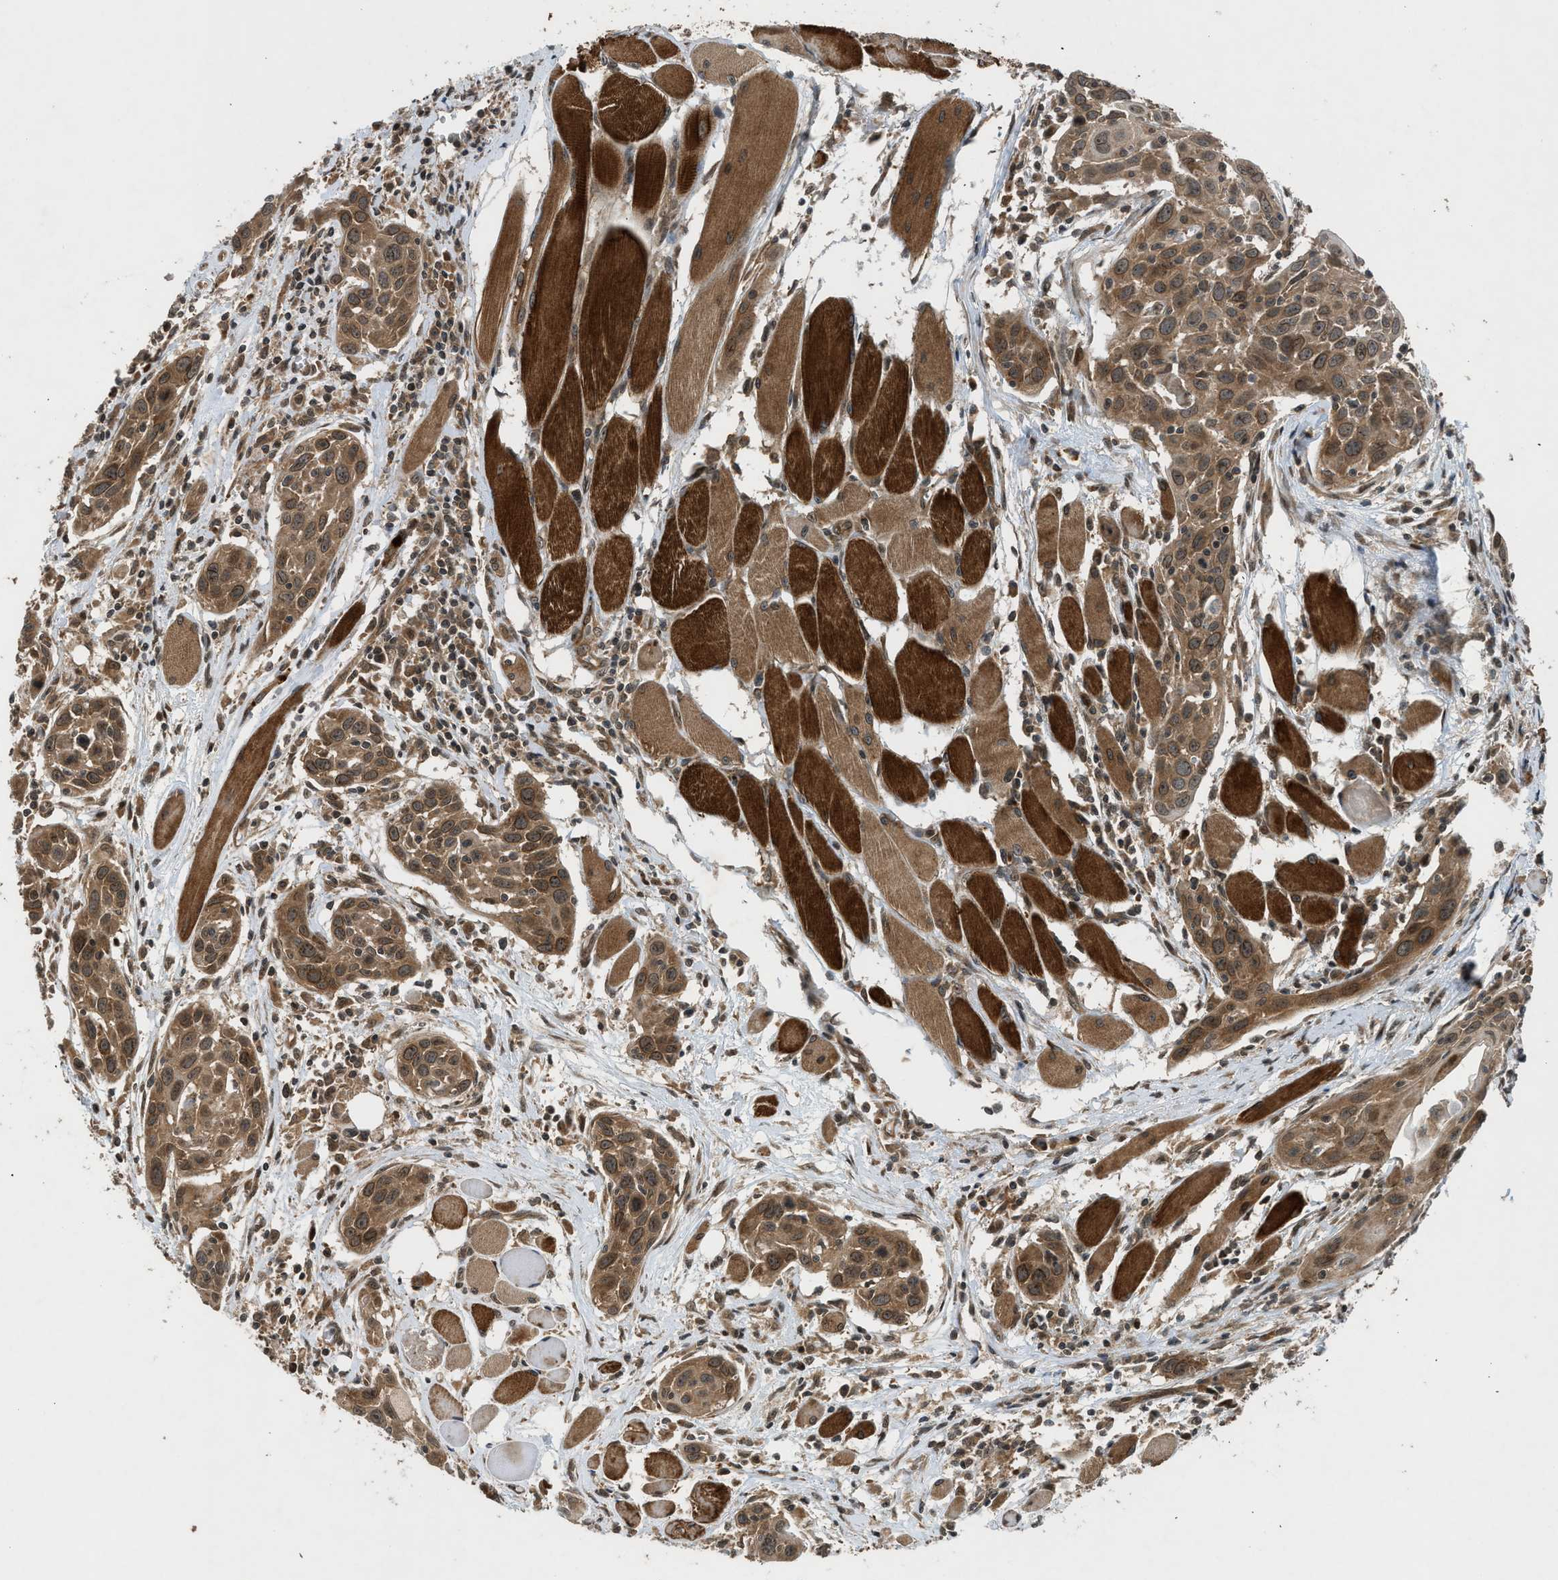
{"staining": {"intensity": "moderate", "quantity": ">75%", "location": "cytoplasmic/membranous"}, "tissue": "head and neck cancer", "cell_type": "Tumor cells", "image_type": "cancer", "snomed": [{"axis": "morphology", "description": "Squamous cell carcinoma, NOS"}, {"axis": "topography", "description": "Oral tissue"}, {"axis": "topography", "description": "Head-Neck"}], "caption": "Protein expression analysis of squamous cell carcinoma (head and neck) demonstrates moderate cytoplasmic/membranous staining in approximately >75% of tumor cells.", "gene": "TXNL1", "patient": {"sex": "female", "age": 50}}